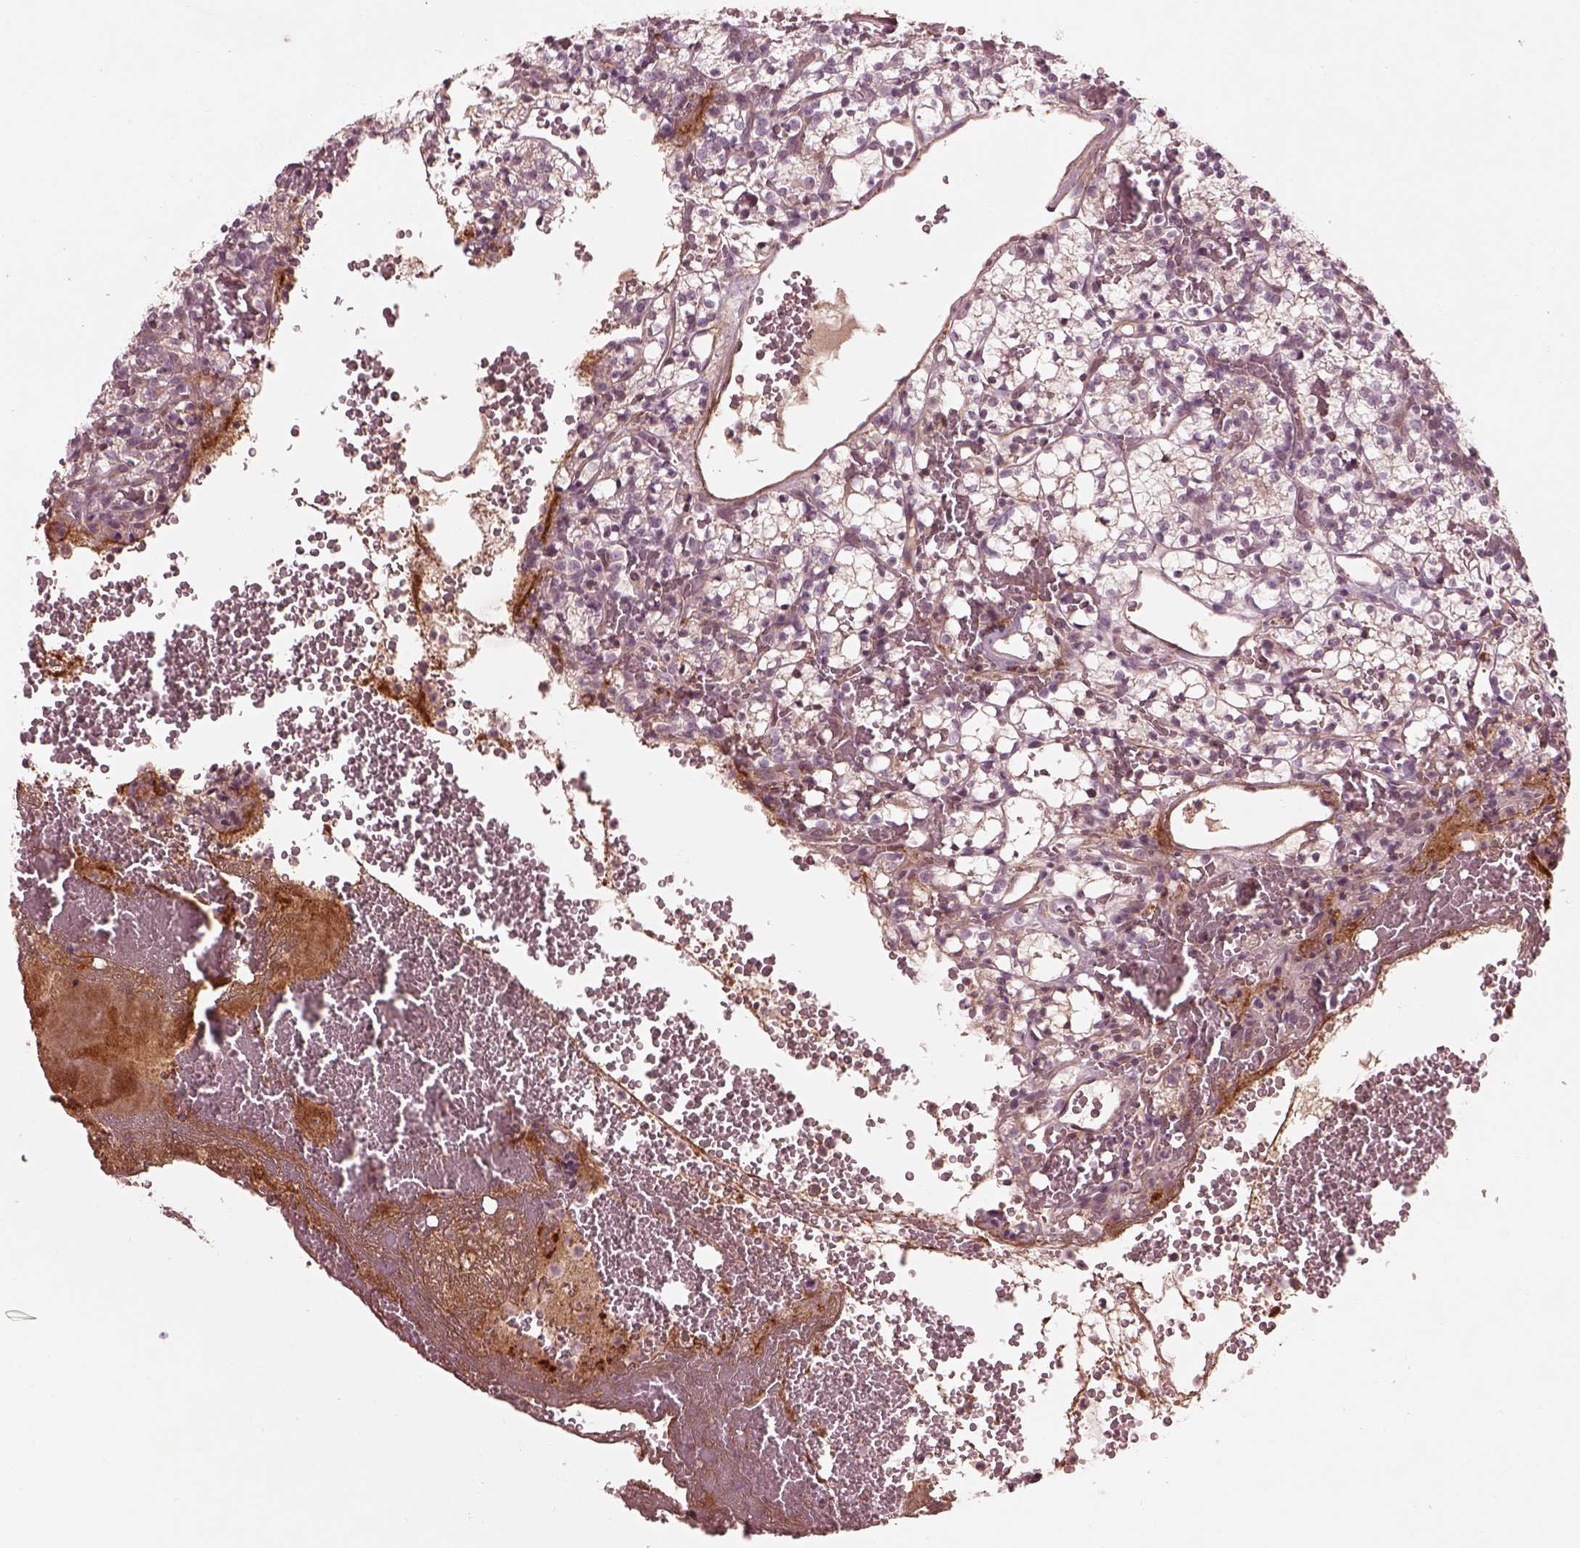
{"staining": {"intensity": "negative", "quantity": "none", "location": "none"}, "tissue": "renal cancer", "cell_type": "Tumor cells", "image_type": "cancer", "snomed": [{"axis": "morphology", "description": "Adenocarcinoma, NOS"}, {"axis": "topography", "description": "Kidney"}], "caption": "There is no significant positivity in tumor cells of adenocarcinoma (renal). (Brightfield microscopy of DAB (3,3'-diaminobenzidine) immunohistochemistry at high magnification).", "gene": "EFEMP1", "patient": {"sex": "female", "age": 69}}